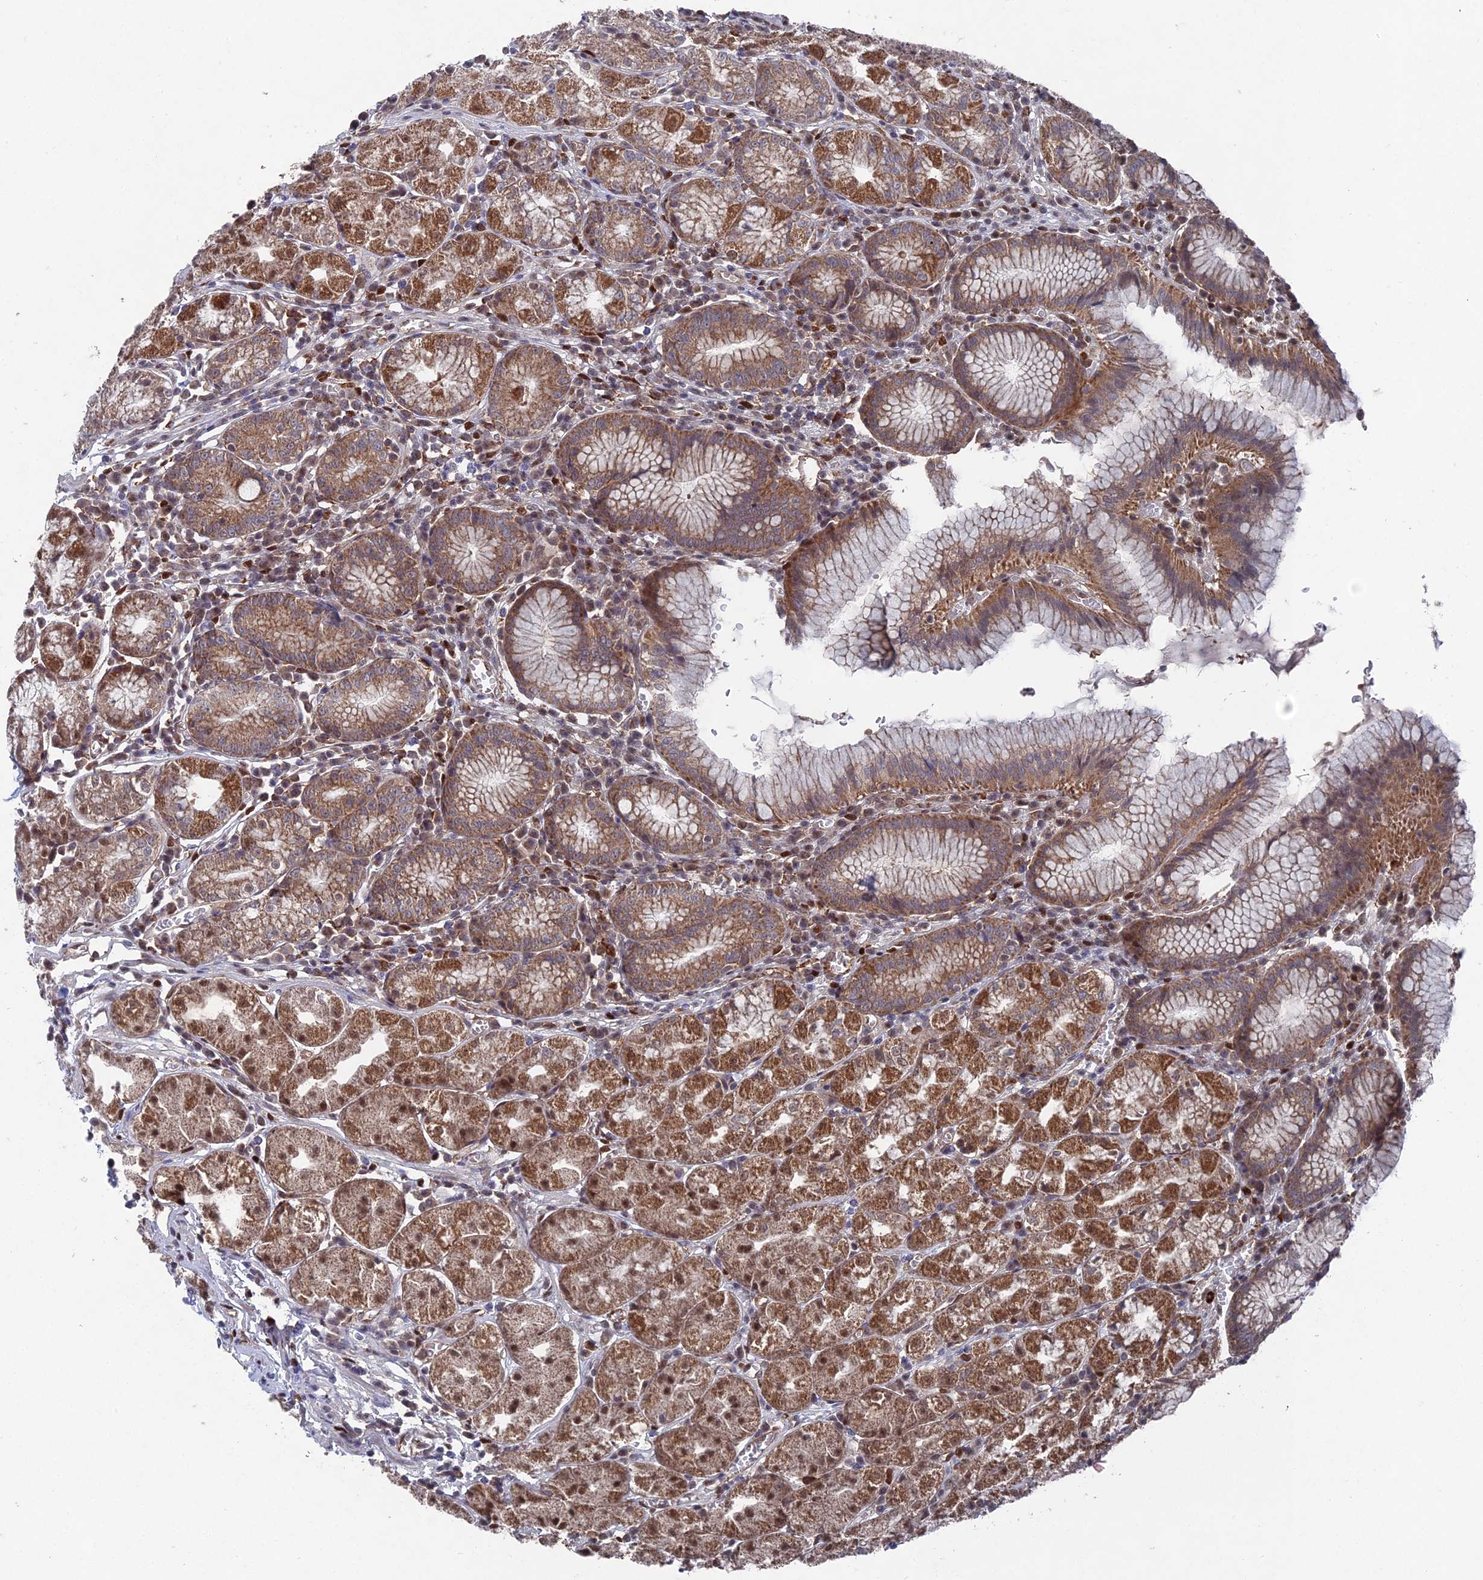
{"staining": {"intensity": "moderate", "quantity": ">75%", "location": "cytoplasmic/membranous,nuclear"}, "tissue": "stomach", "cell_type": "Glandular cells", "image_type": "normal", "snomed": [{"axis": "morphology", "description": "Normal tissue, NOS"}, {"axis": "topography", "description": "Stomach"}], "caption": "This photomicrograph demonstrates unremarkable stomach stained with immunohistochemistry (IHC) to label a protein in brown. The cytoplasmic/membranous,nuclear of glandular cells show moderate positivity for the protein. Nuclei are counter-stained blue.", "gene": "UNC5D", "patient": {"sex": "male", "age": 55}}